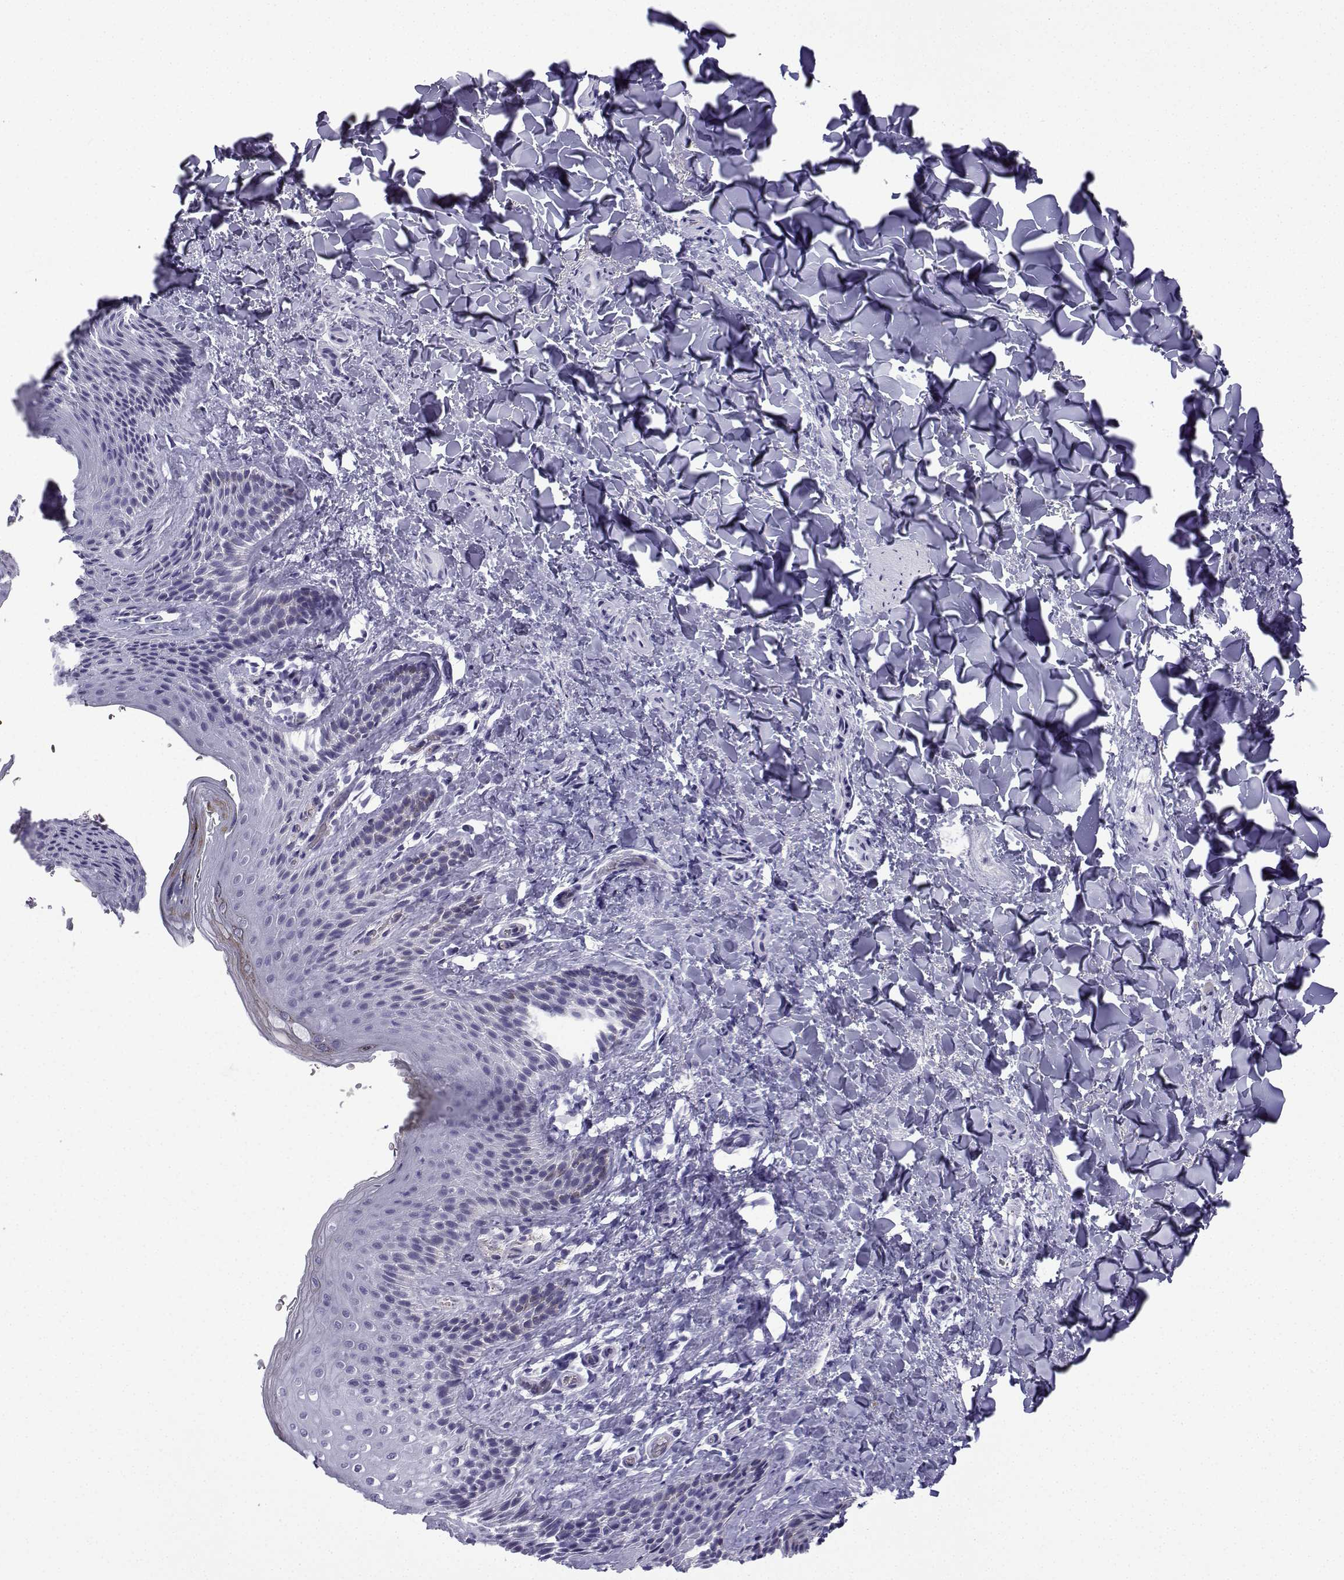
{"staining": {"intensity": "negative", "quantity": "none", "location": "none"}, "tissue": "skin", "cell_type": "Epidermal cells", "image_type": "normal", "snomed": [{"axis": "morphology", "description": "Normal tissue, NOS"}, {"axis": "topography", "description": "Anal"}], "caption": "Immunohistochemistry of benign skin exhibits no positivity in epidermal cells.", "gene": "TRIM46", "patient": {"sex": "male", "age": 36}}